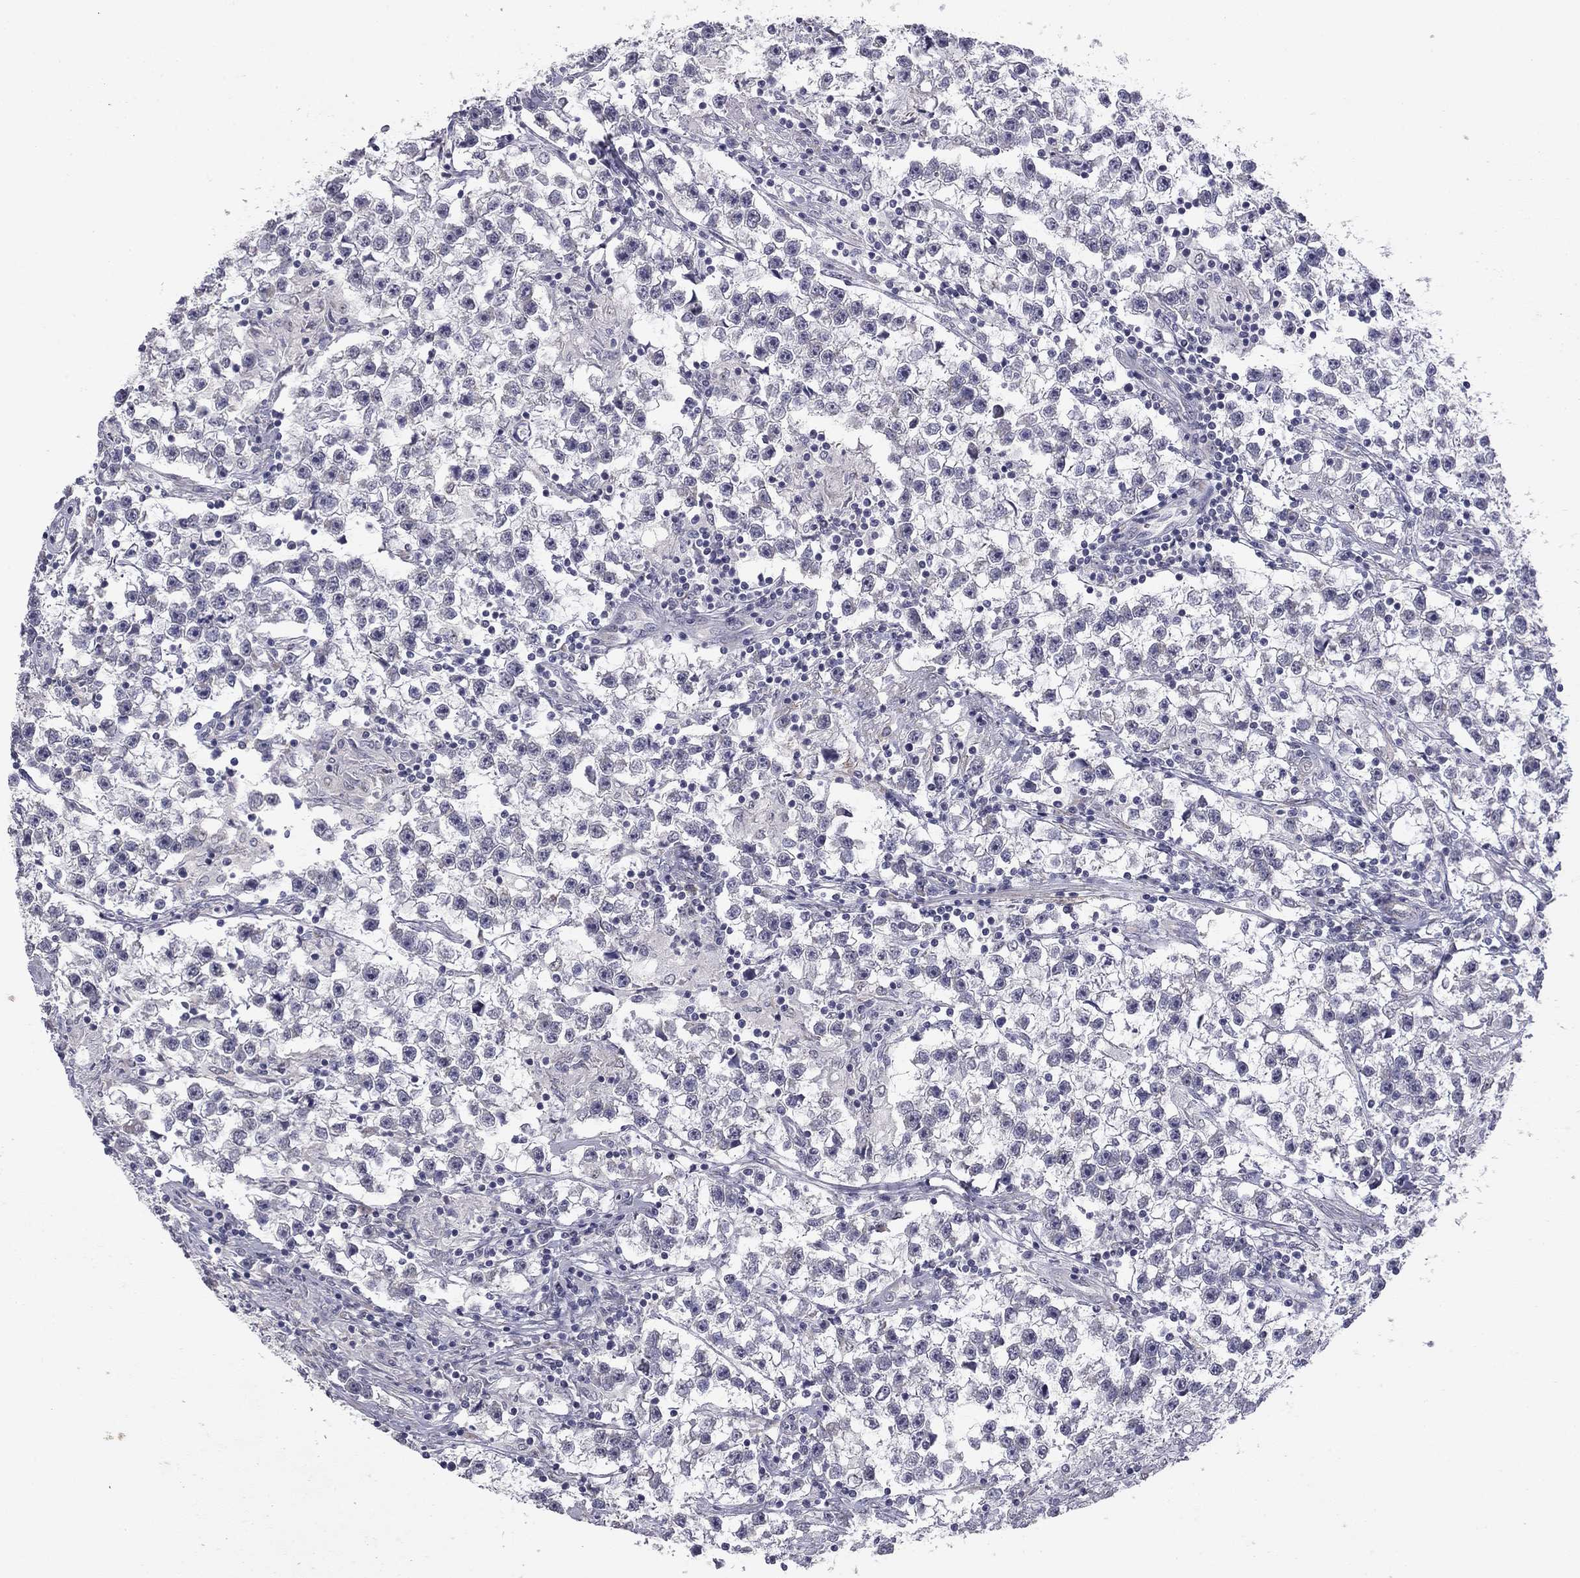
{"staining": {"intensity": "negative", "quantity": "none", "location": "none"}, "tissue": "testis cancer", "cell_type": "Tumor cells", "image_type": "cancer", "snomed": [{"axis": "morphology", "description": "Seminoma, NOS"}, {"axis": "topography", "description": "Testis"}], "caption": "High magnification brightfield microscopy of testis seminoma stained with DAB (3,3'-diaminobenzidine) (brown) and counterstained with hematoxylin (blue): tumor cells show no significant positivity.", "gene": "PRRT2", "patient": {"sex": "male", "age": 59}}